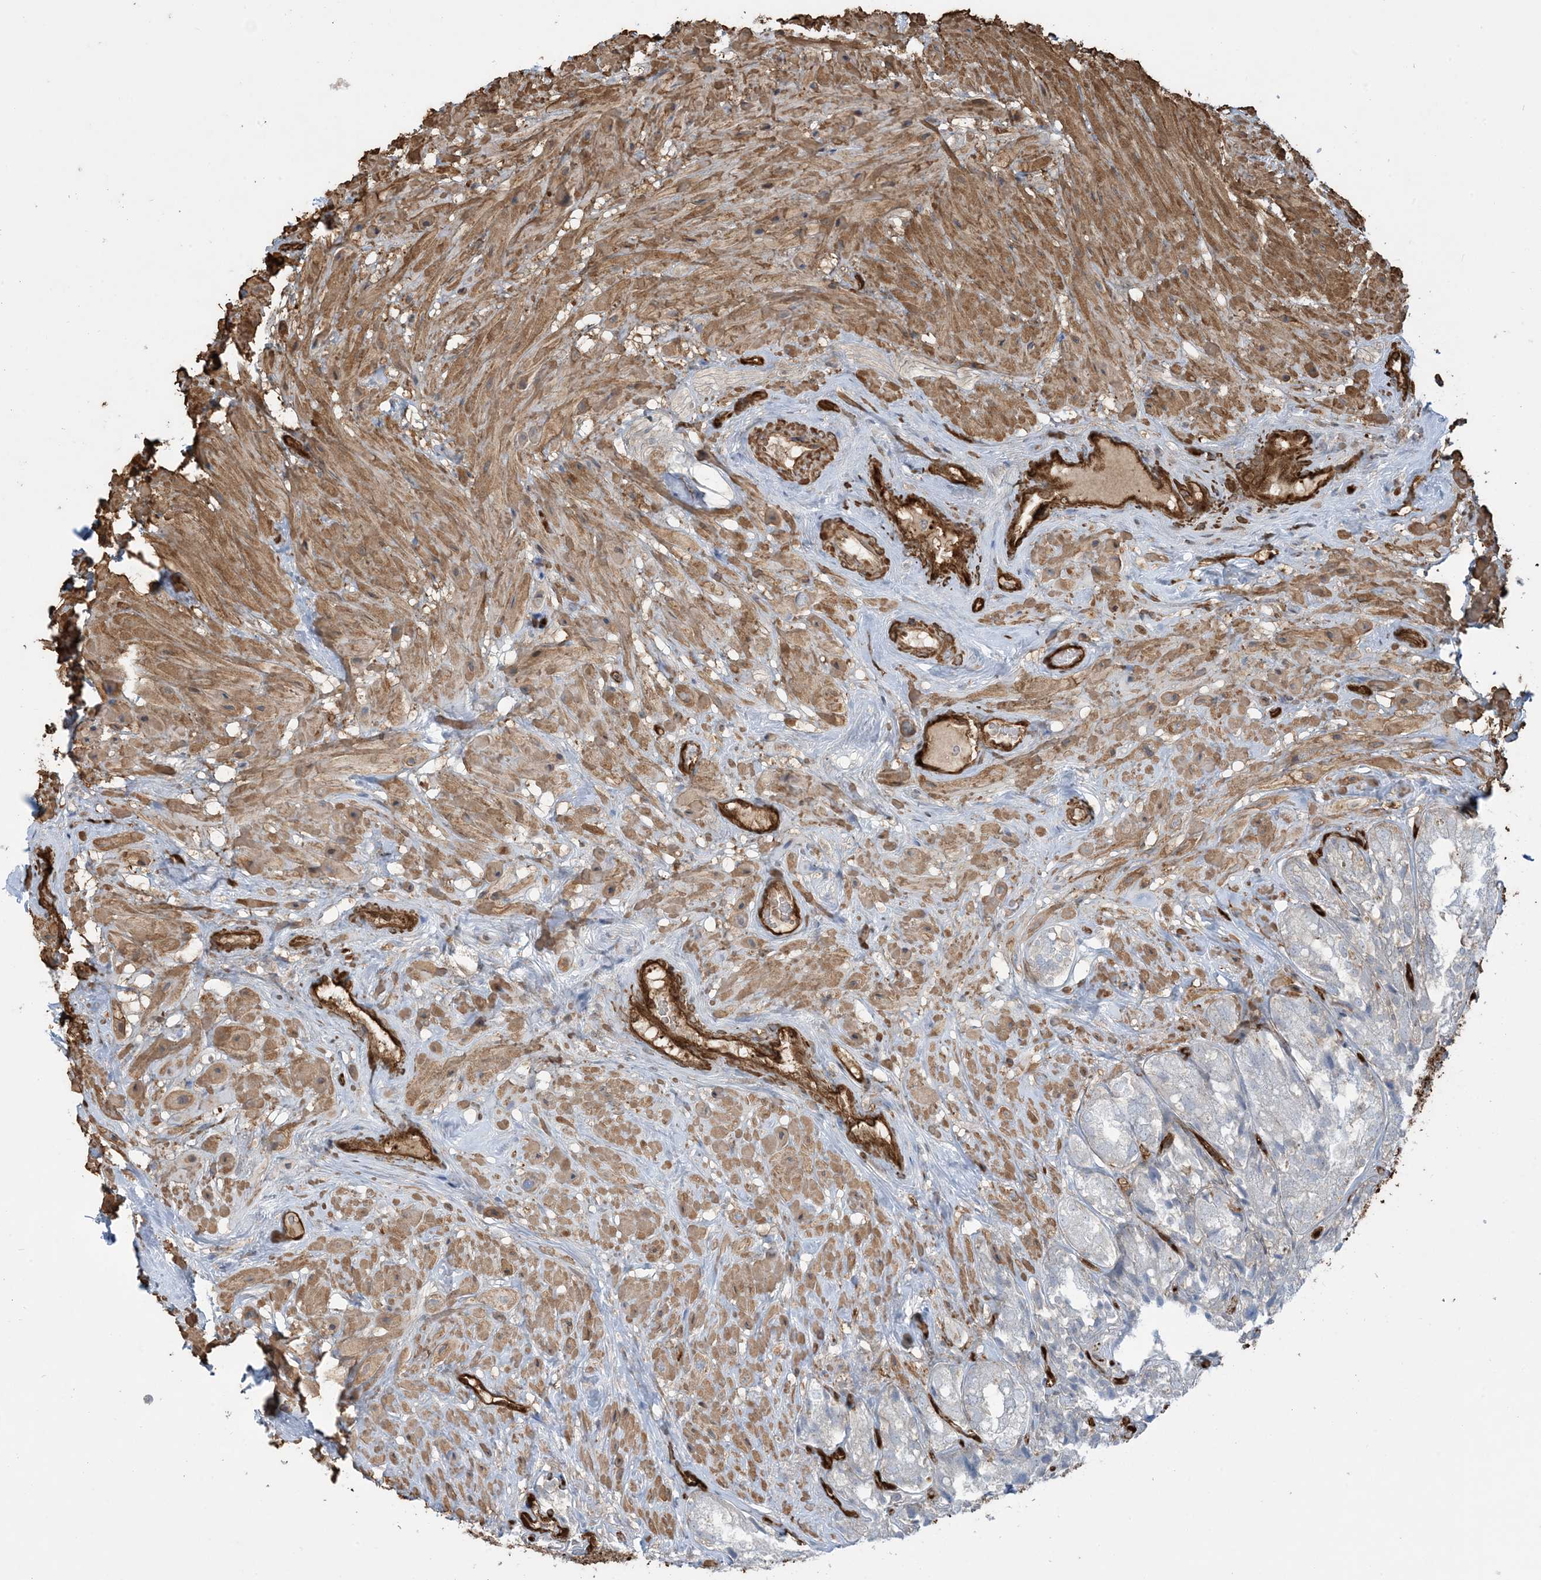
{"staining": {"intensity": "weak", "quantity": "<25%", "location": "cytoplasmic/membranous"}, "tissue": "seminal vesicle", "cell_type": "Glandular cells", "image_type": "normal", "snomed": [{"axis": "morphology", "description": "Normal tissue, NOS"}, {"axis": "topography", "description": "Seminal veicle"}, {"axis": "topography", "description": "Peripheral nerve tissue"}], "caption": "Histopathology image shows no protein positivity in glandular cells of benign seminal vesicle. (DAB IHC, high magnification).", "gene": "PPM1F", "patient": {"sex": "male", "age": 63}}